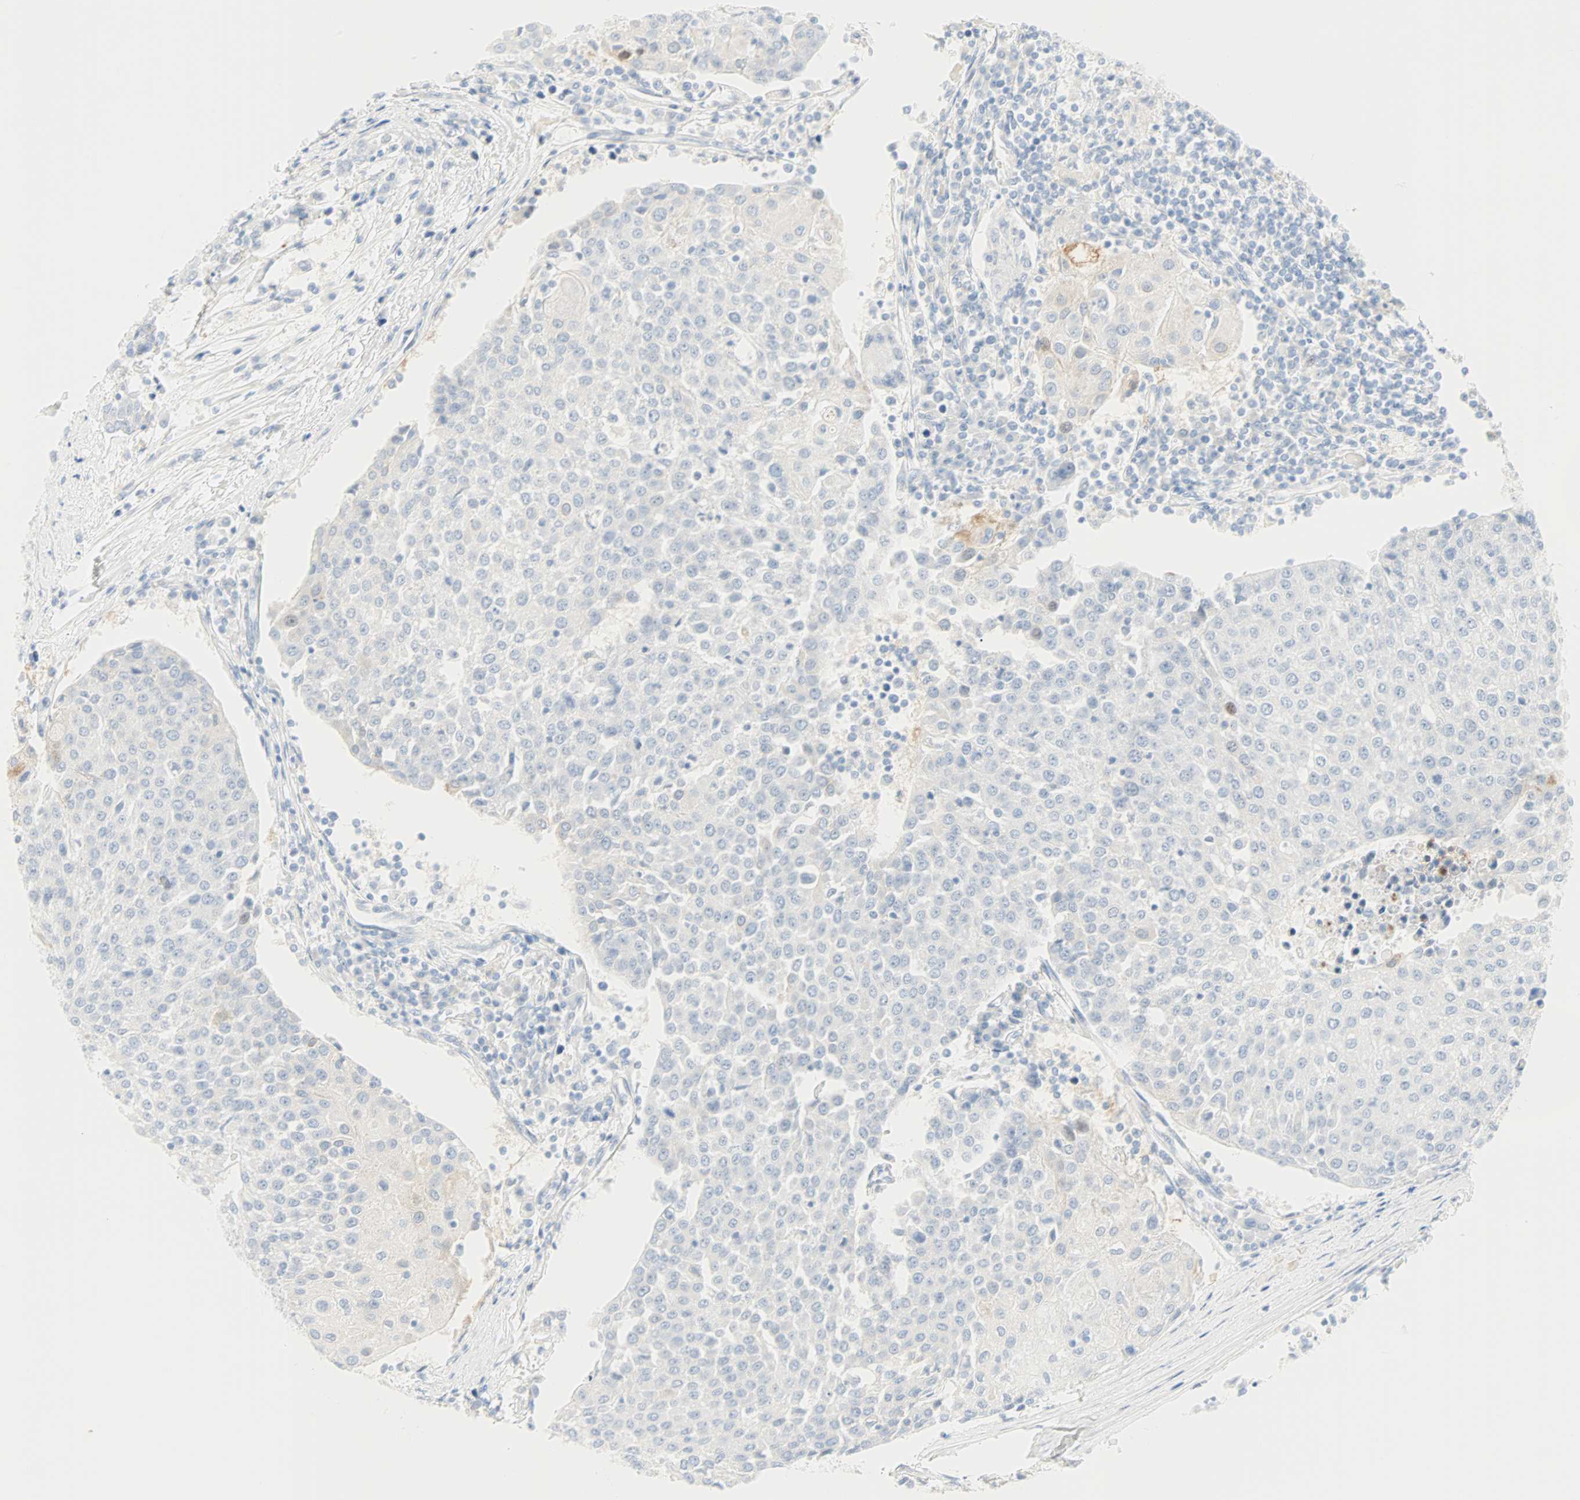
{"staining": {"intensity": "negative", "quantity": "none", "location": "none"}, "tissue": "urothelial cancer", "cell_type": "Tumor cells", "image_type": "cancer", "snomed": [{"axis": "morphology", "description": "Urothelial carcinoma, High grade"}, {"axis": "topography", "description": "Urinary bladder"}], "caption": "IHC image of human high-grade urothelial carcinoma stained for a protein (brown), which displays no staining in tumor cells.", "gene": "SELENBP1", "patient": {"sex": "female", "age": 85}}